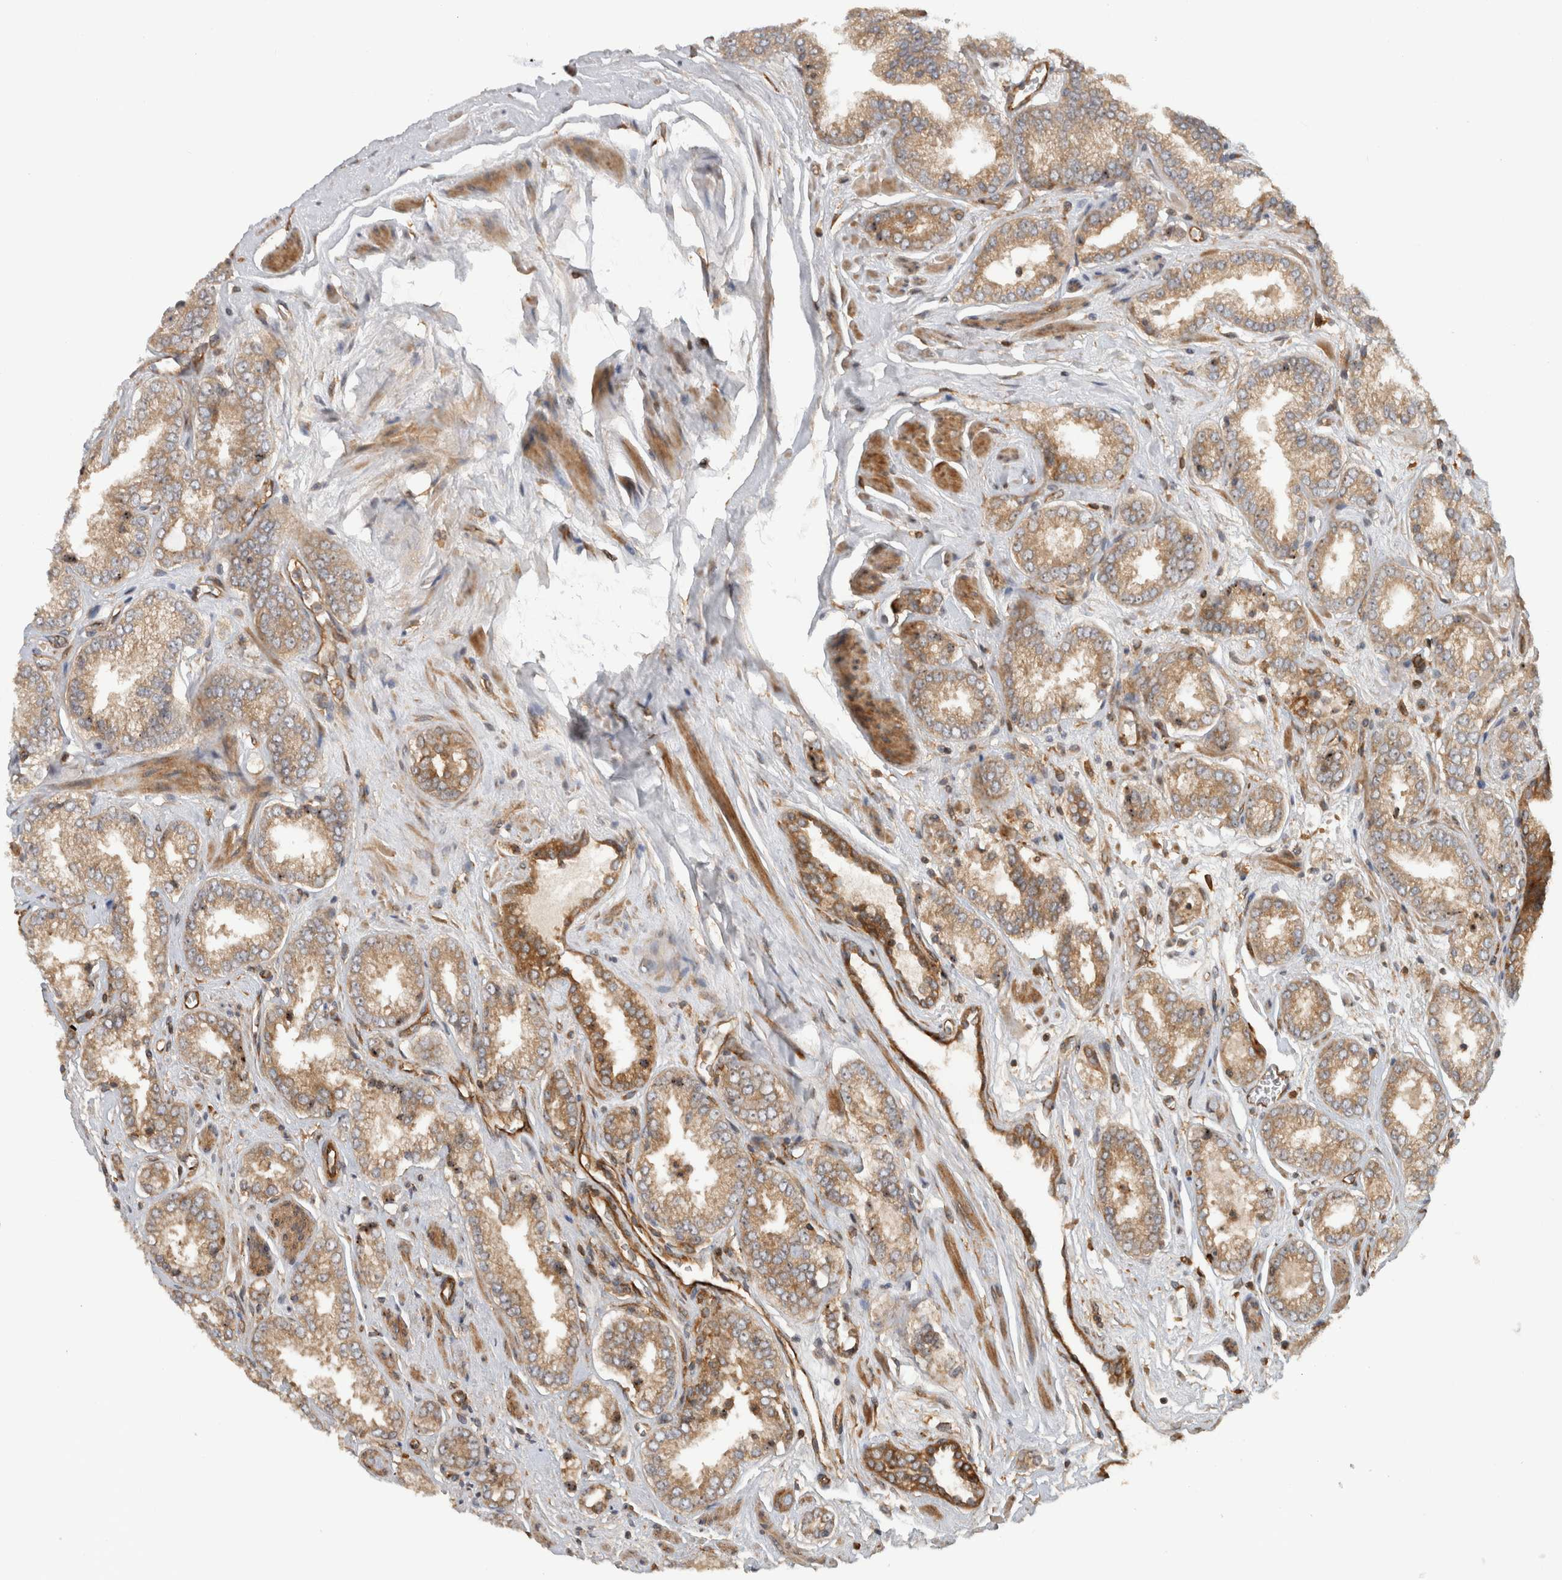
{"staining": {"intensity": "moderate", "quantity": ">75%", "location": "cytoplasmic/membranous"}, "tissue": "prostate cancer", "cell_type": "Tumor cells", "image_type": "cancer", "snomed": [{"axis": "morphology", "description": "Adenocarcinoma, Low grade"}, {"axis": "topography", "description": "Prostate"}], "caption": "Protein staining of prostate cancer (adenocarcinoma (low-grade)) tissue exhibits moderate cytoplasmic/membranous expression in about >75% of tumor cells.", "gene": "WASF2", "patient": {"sex": "male", "age": 62}}